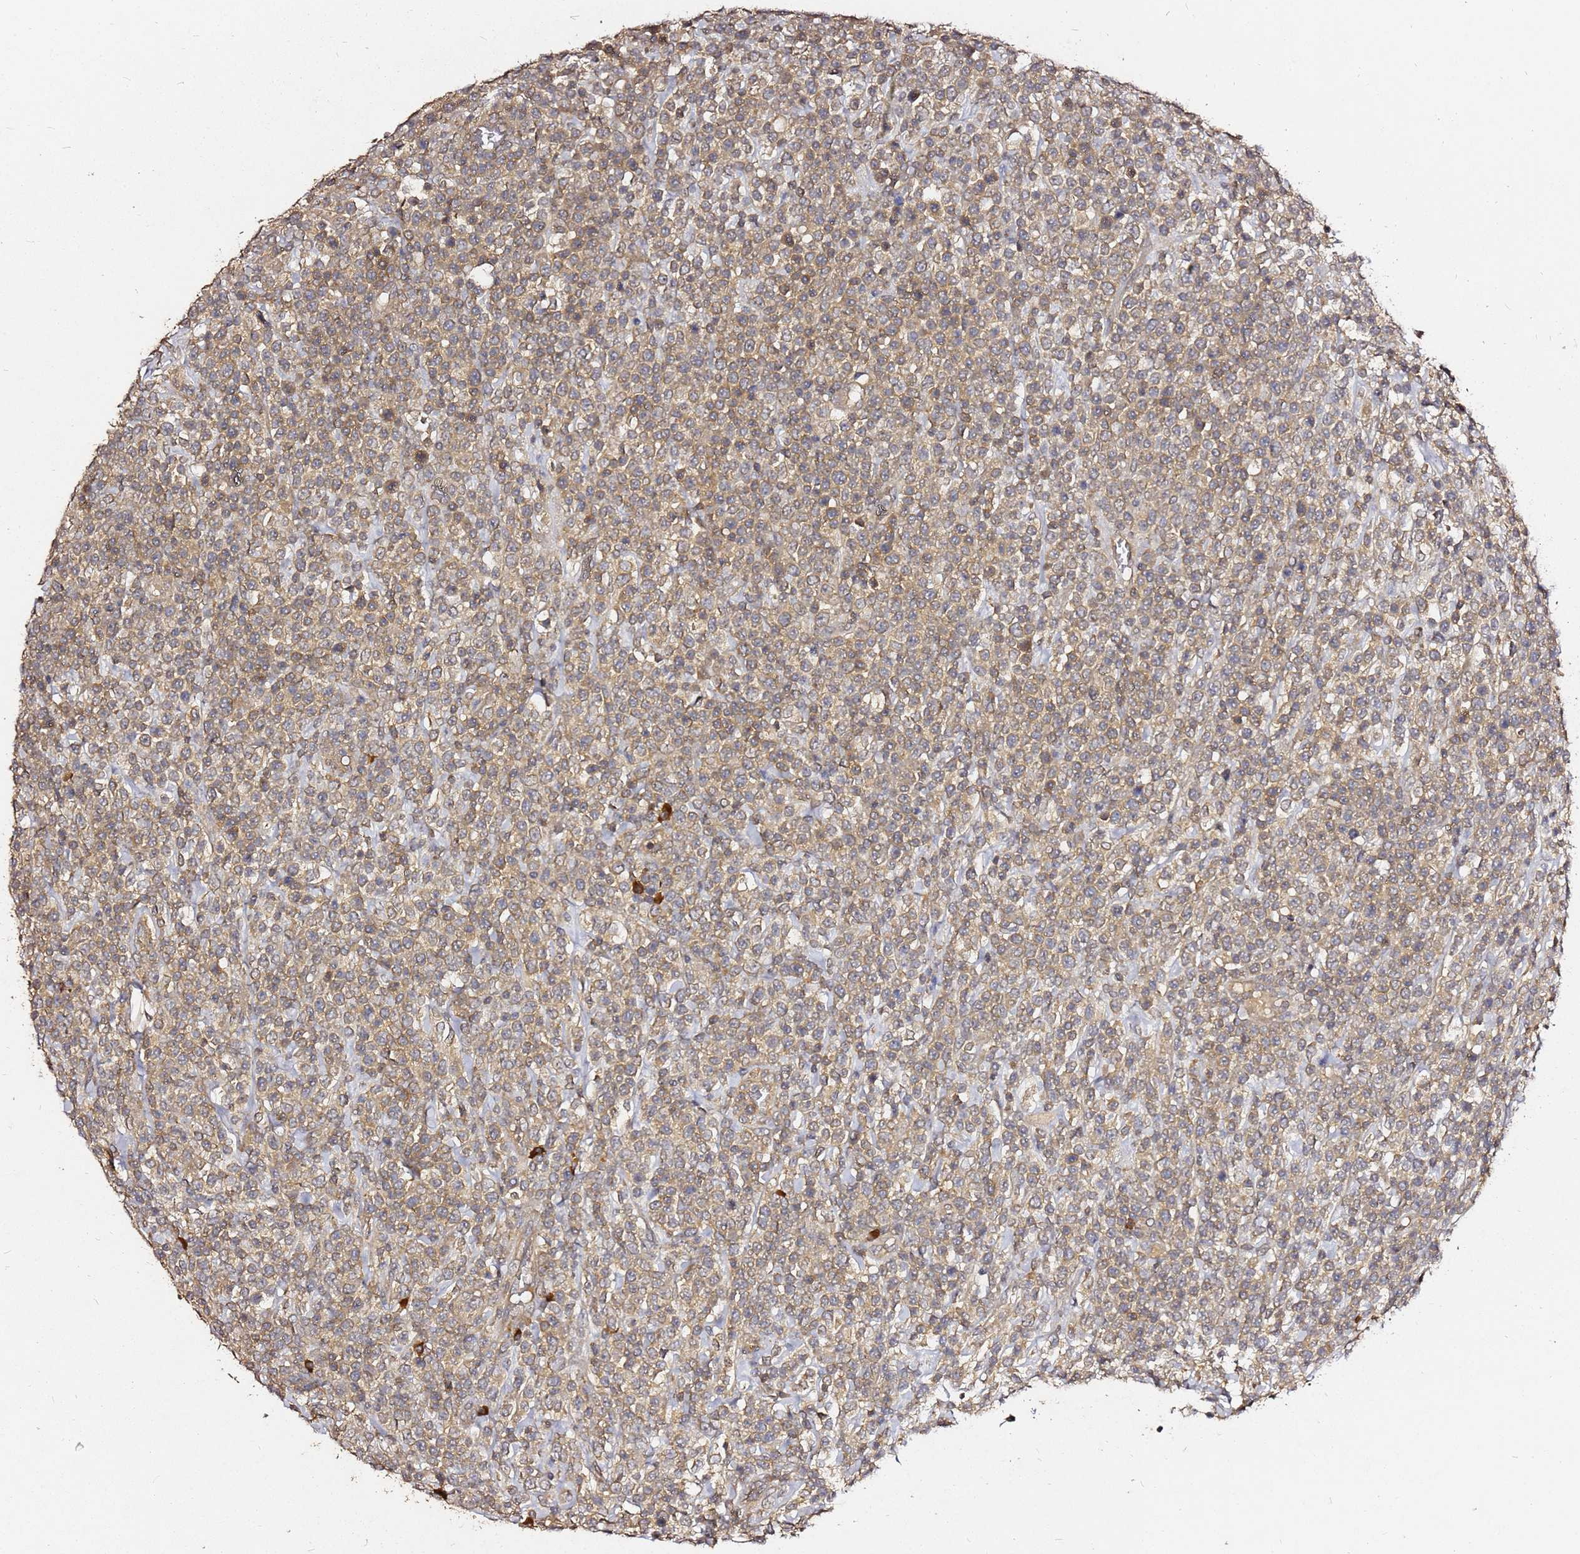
{"staining": {"intensity": "moderate", "quantity": ">75%", "location": "cytoplasmic/membranous"}, "tissue": "lymphoma", "cell_type": "Tumor cells", "image_type": "cancer", "snomed": [{"axis": "morphology", "description": "Malignant lymphoma, non-Hodgkin's type, High grade"}, {"axis": "topography", "description": "Colon"}], "caption": "Immunohistochemical staining of human high-grade malignant lymphoma, non-Hodgkin's type demonstrates medium levels of moderate cytoplasmic/membranous staining in approximately >75% of tumor cells.", "gene": "C6orf136", "patient": {"sex": "female", "age": 53}}